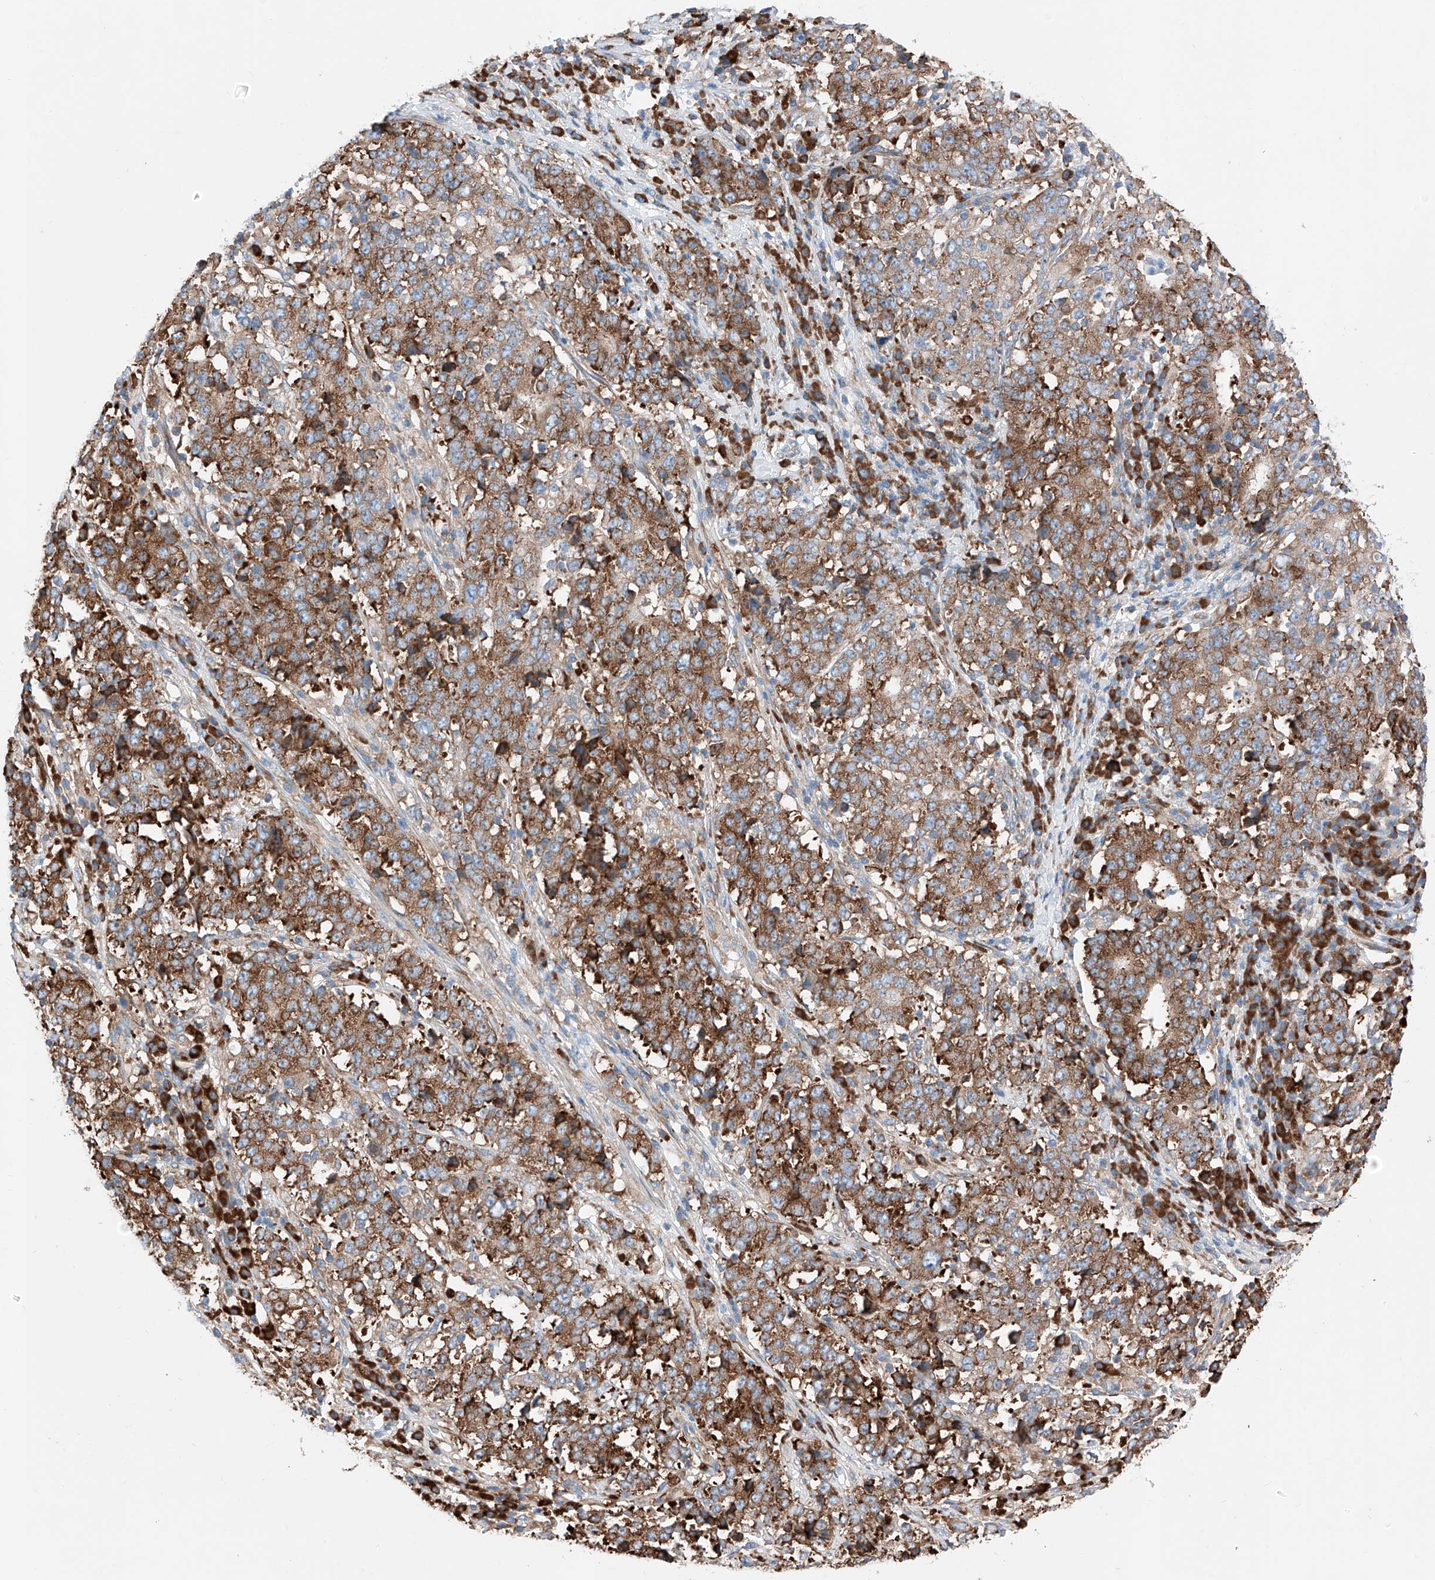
{"staining": {"intensity": "moderate", "quantity": ">75%", "location": "cytoplasmic/membranous"}, "tissue": "stomach cancer", "cell_type": "Tumor cells", "image_type": "cancer", "snomed": [{"axis": "morphology", "description": "Adenocarcinoma, NOS"}, {"axis": "topography", "description": "Stomach"}], "caption": "Immunohistochemistry (IHC) (DAB (3,3'-diaminobenzidine)) staining of stomach adenocarcinoma displays moderate cytoplasmic/membranous protein positivity in approximately >75% of tumor cells.", "gene": "CRELD1", "patient": {"sex": "male", "age": 59}}